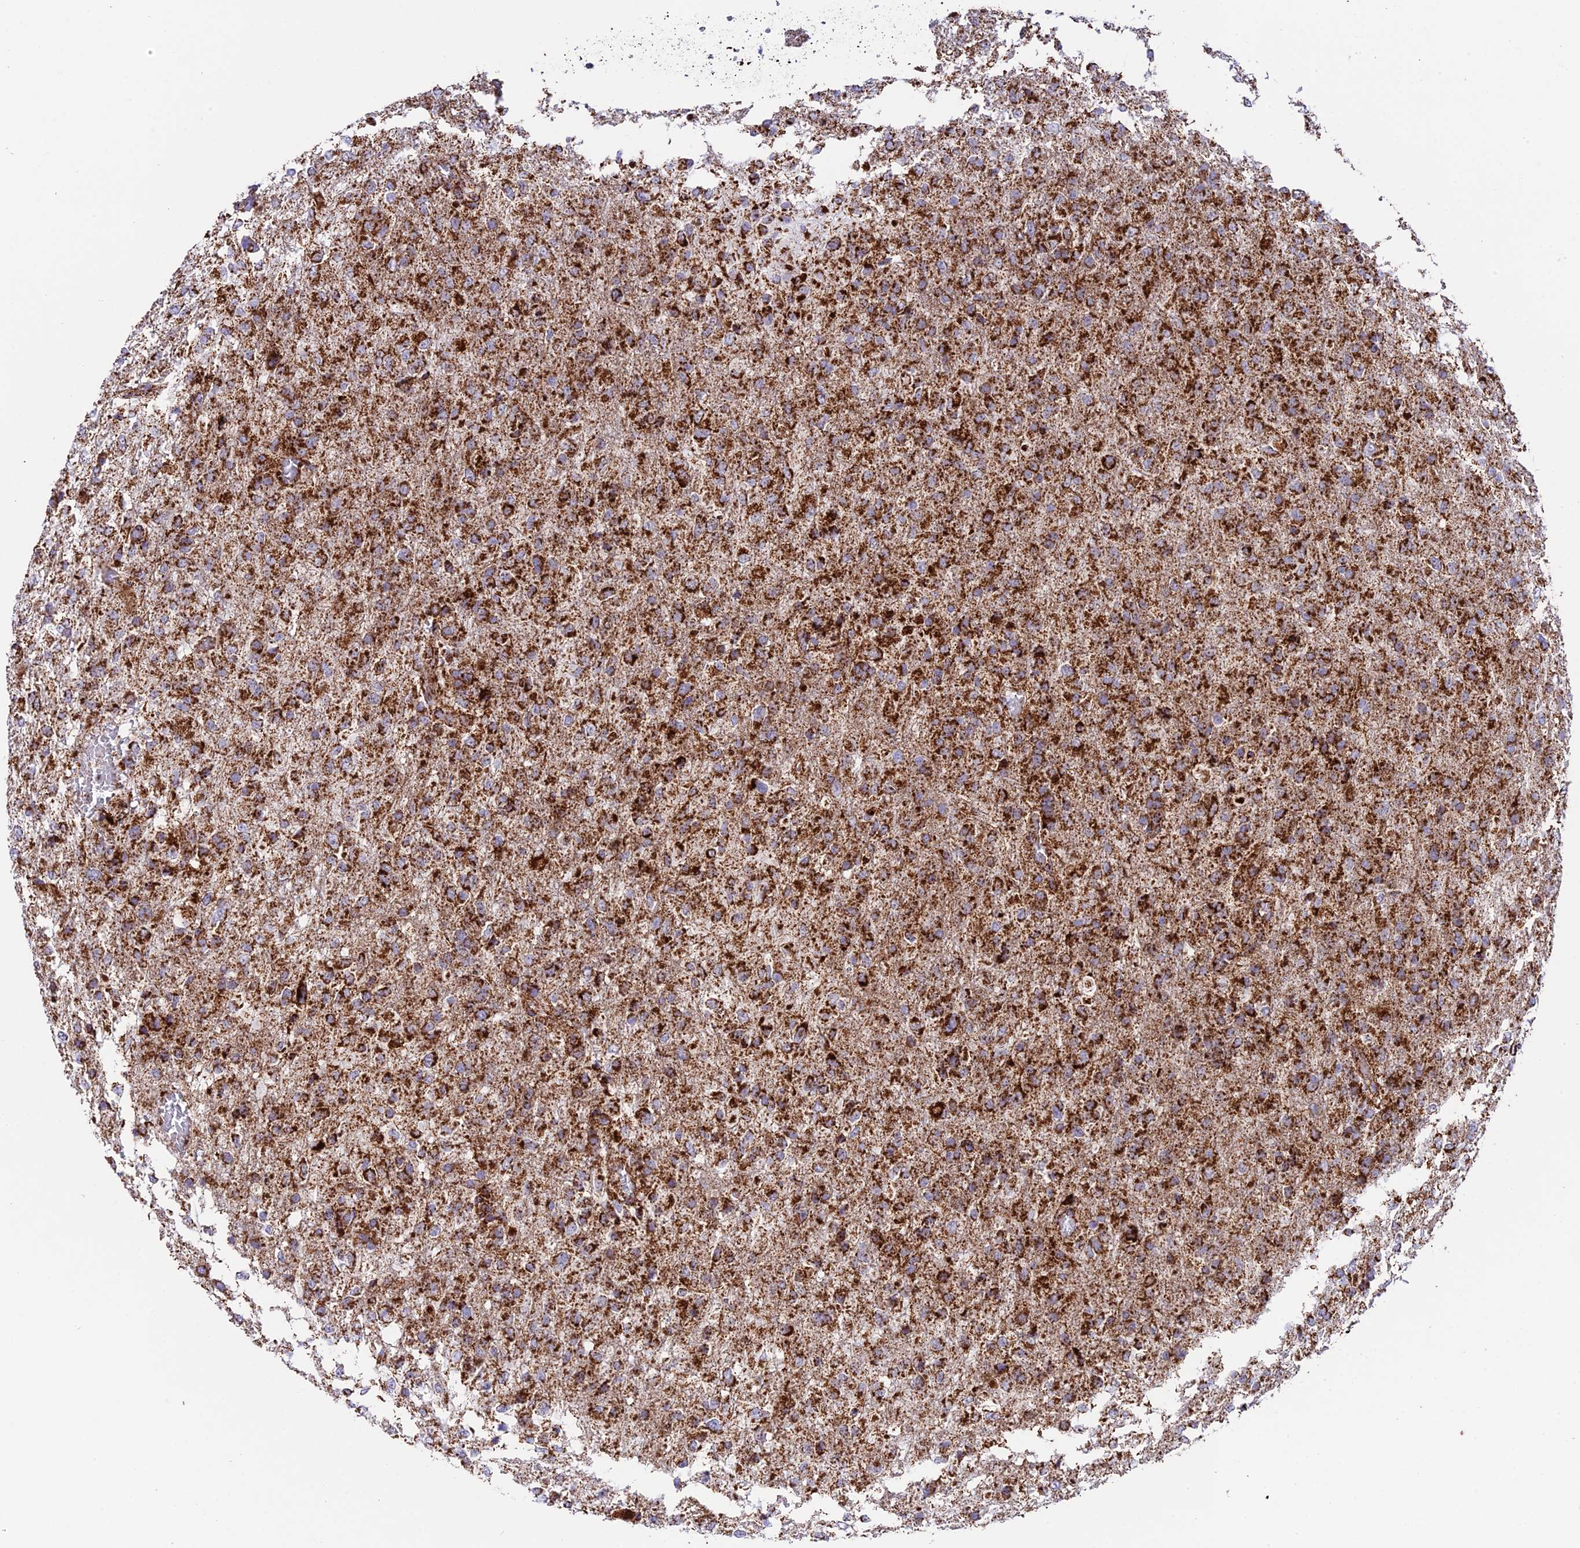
{"staining": {"intensity": "strong", "quantity": "25%-75%", "location": "cytoplasmic/membranous"}, "tissue": "glioma", "cell_type": "Tumor cells", "image_type": "cancer", "snomed": [{"axis": "morphology", "description": "Glioma, malignant, High grade"}, {"axis": "topography", "description": "Brain"}], "caption": "A brown stain labels strong cytoplasmic/membranous positivity of a protein in high-grade glioma (malignant) tumor cells.", "gene": "CHCHD3", "patient": {"sex": "female", "age": 74}}